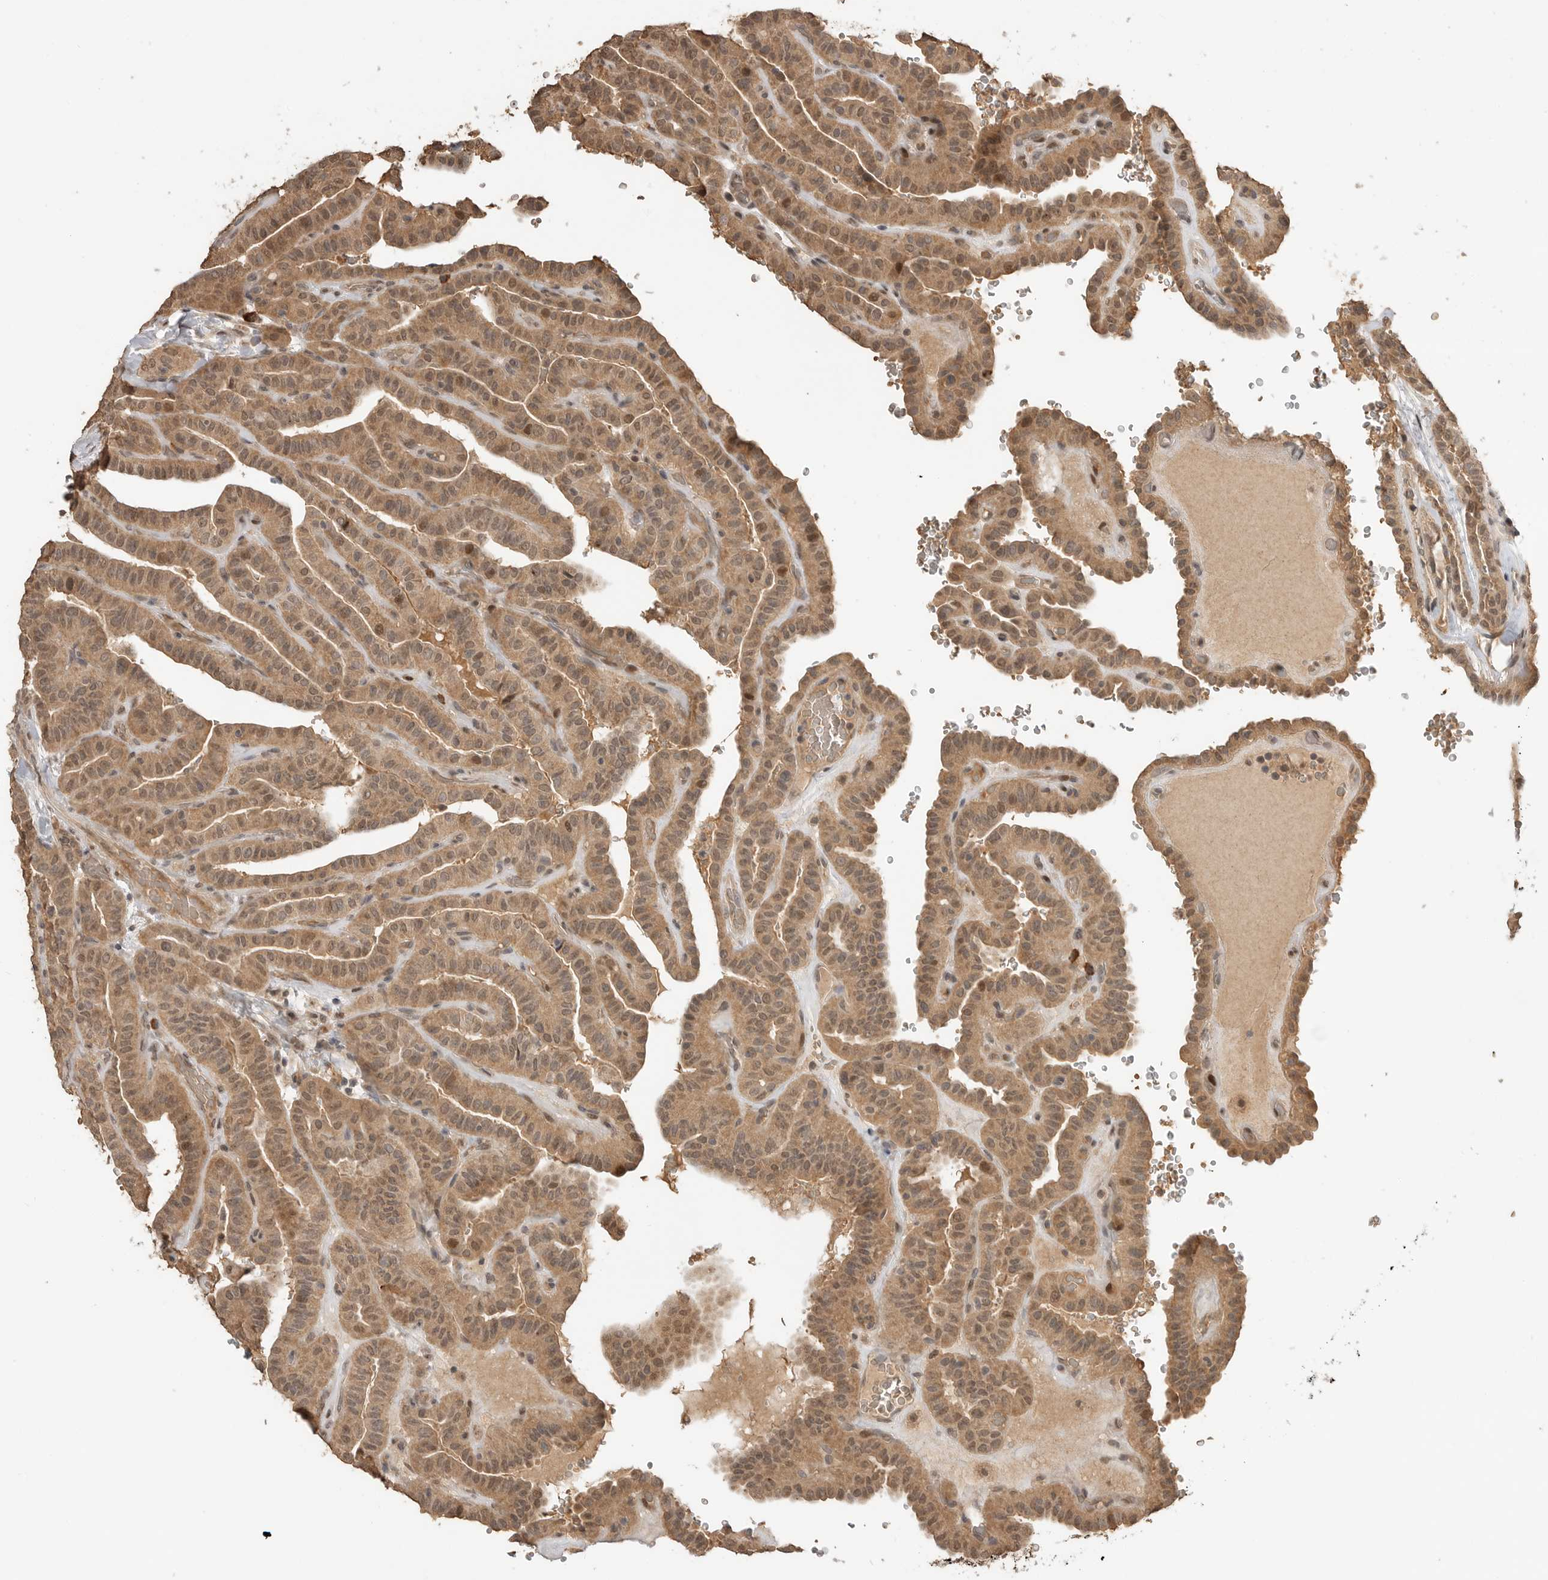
{"staining": {"intensity": "moderate", "quantity": ">75%", "location": "cytoplasmic/membranous"}, "tissue": "thyroid cancer", "cell_type": "Tumor cells", "image_type": "cancer", "snomed": [{"axis": "morphology", "description": "Papillary adenocarcinoma, NOS"}, {"axis": "topography", "description": "Thyroid gland"}], "caption": "Brown immunohistochemical staining in human thyroid cancer (papillary adenocarcinoma) displays moderate cytoplasmic/membranous expression in approximately >75% of tumor cells. Immunohistochemistry (ihc) stains the protein of interest in brown and the nuclei are stained blue.", "gene": "ASPSCR1", "patient": {"sex": "male", "age": 77}}